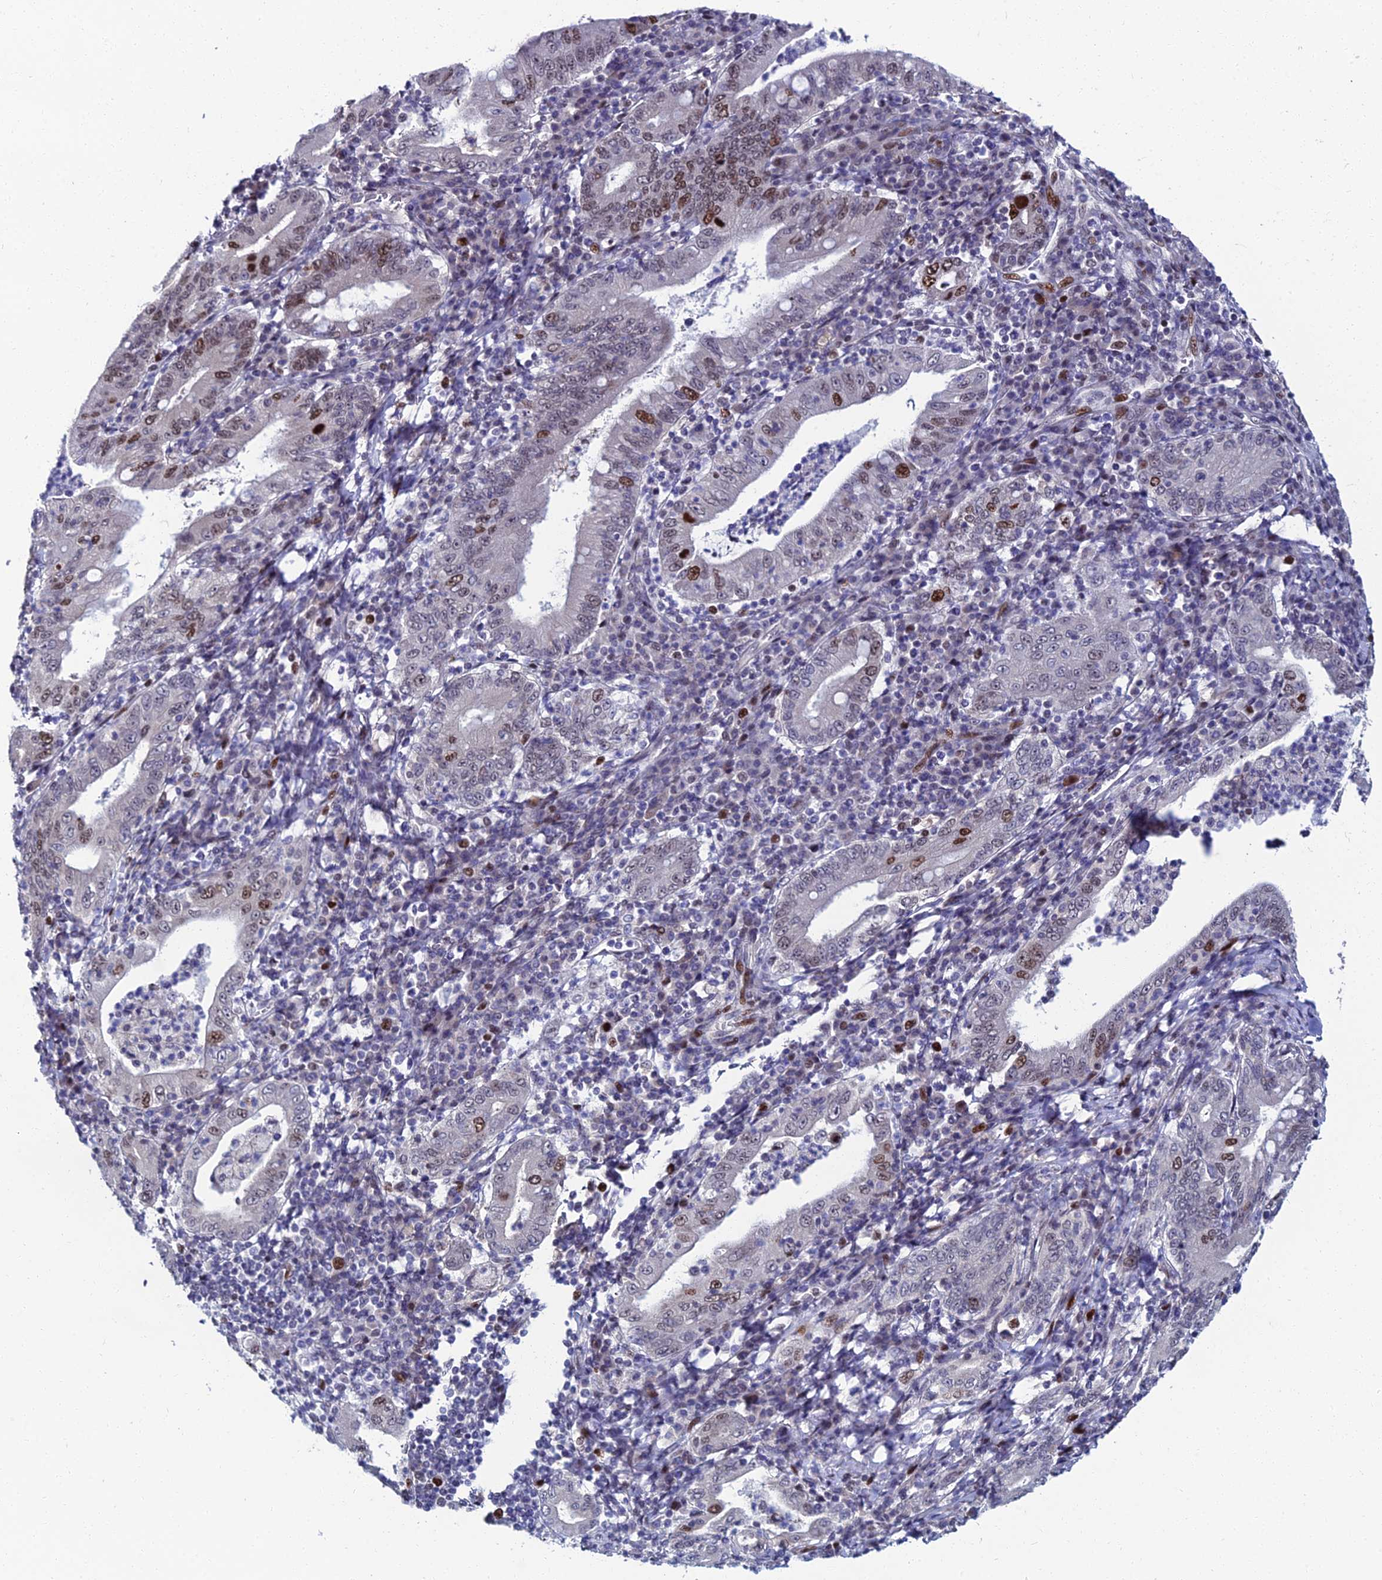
{"staining": {"intensity": "strong", "quantity": "<25%", "location": "nuclear"}, "tissue": "stomach cancer", "cell_type": "Tumor cells", "image_type": "cancer", "snomed": [{"axis": "morphology", "description": "Normal tissue, NOS"}, {"axis": "morphology", "description": "Adenocarcinoma, NOS"}, {"axis": "topography", "description": "Esophagus"}, {"axis": "topography", "description": "Stomach, upper"}, {"axis": "topography", "description": "Peripheral nerve tissue"}], "caption": "High-power microscopy captured an immunohistochemistry image of stomach cancer (adenocarcinoma), revealing strong nuclear staining in approximately <25% of tumor cells.", "gene": "TAF9B", "patient": {"sex": "male", "age": 62}}